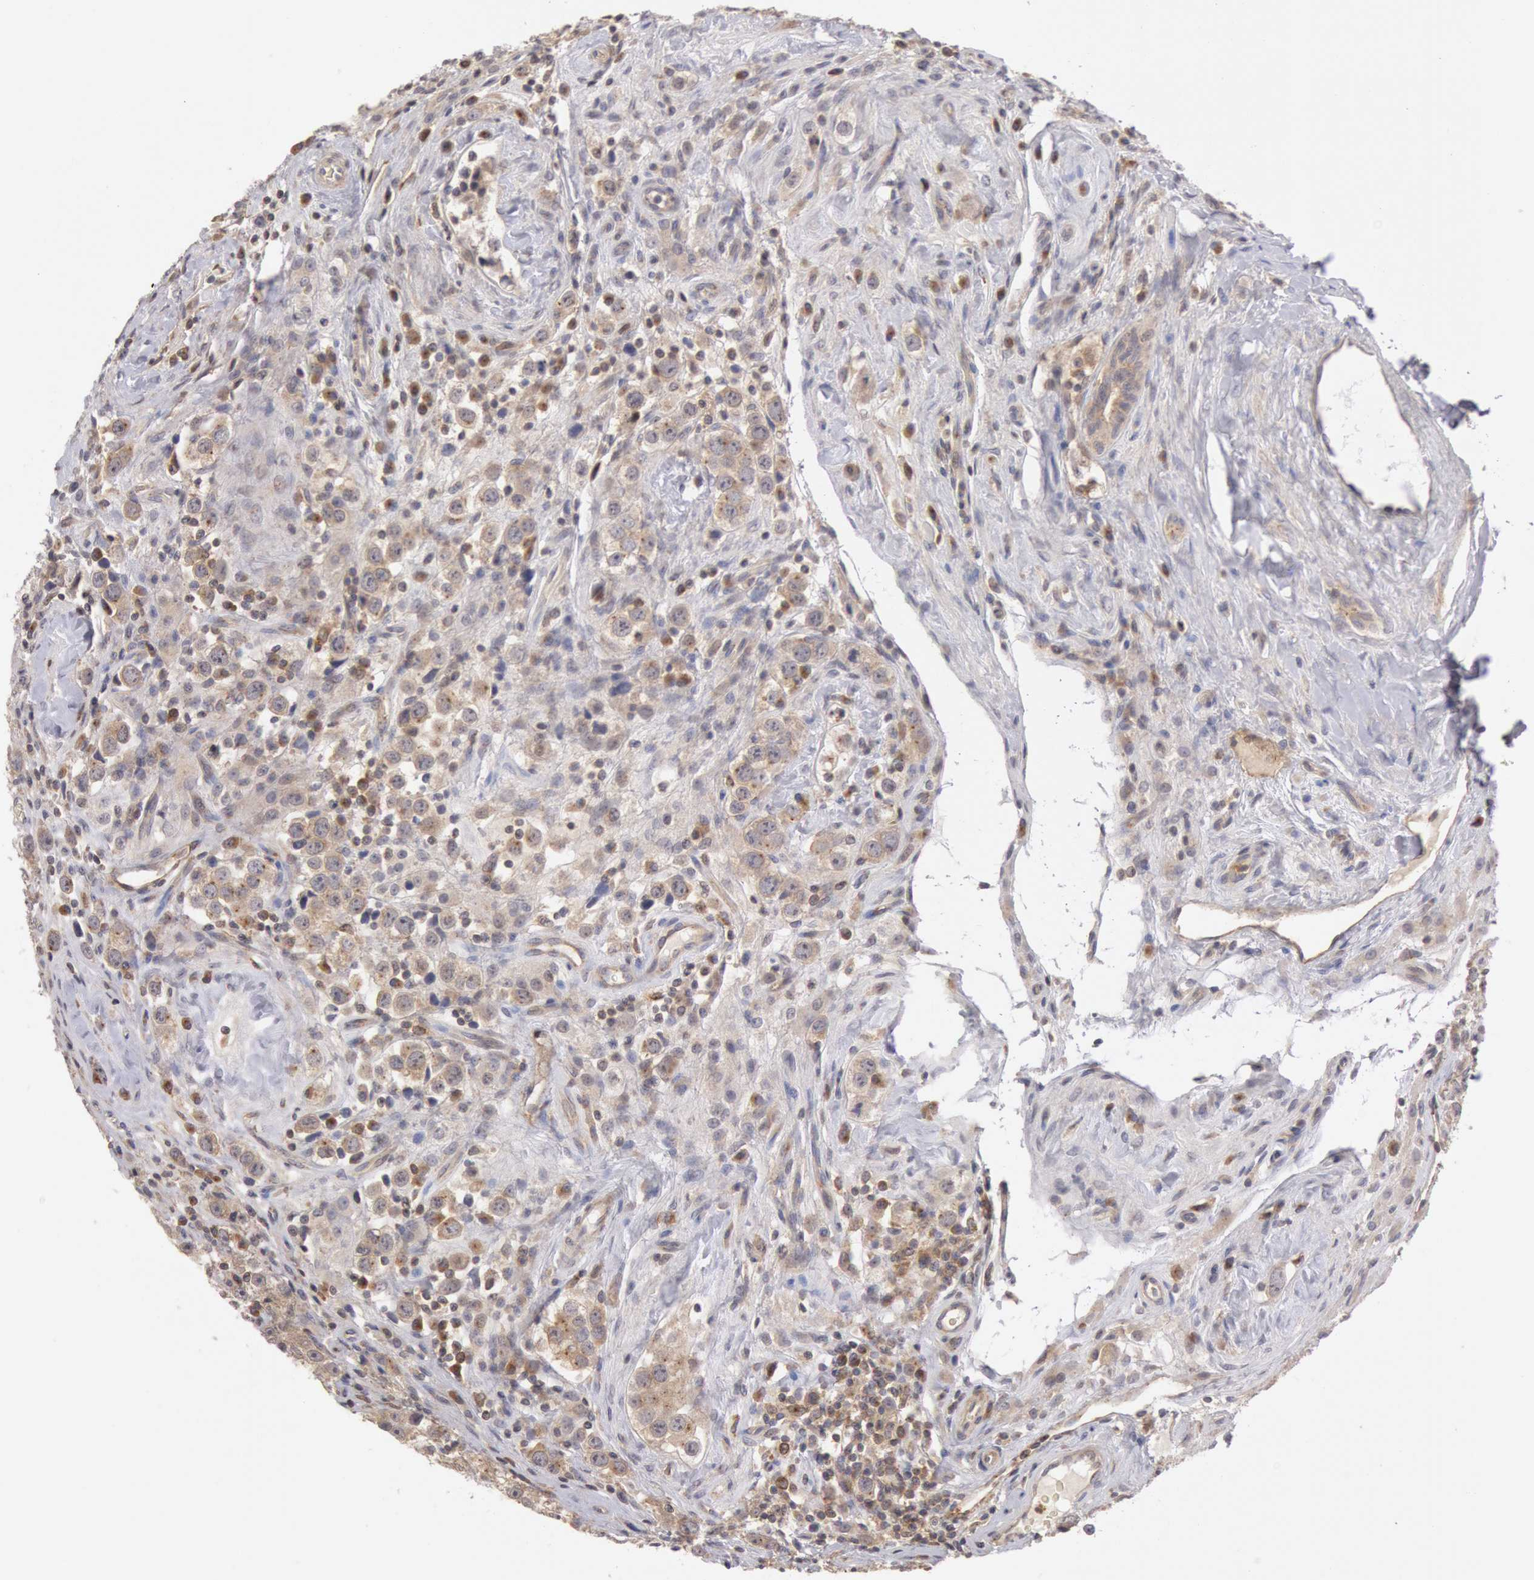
{"staining": {"intensity": "moderate", "quantity": "25%-75%", "location": "cytoplasmic/membranous"}, "tissue": "testis cancer", "cell_type": "Tumor cells", "image_type": "cancer", "snomed": [{"axis": "morphology", "description": "Seminoma, NOS"}, {"axis": "topography", "description": "Testis"}], "caption": "This histopathology image shows immunohistochemistry staining of human seminoma (testis), with medium moderate cytoplasmic/membranous positivity in about 25%-75% of tumor cells.", "gene": "PLA2G6", "patient": {"sex": "male", "age": 32}}